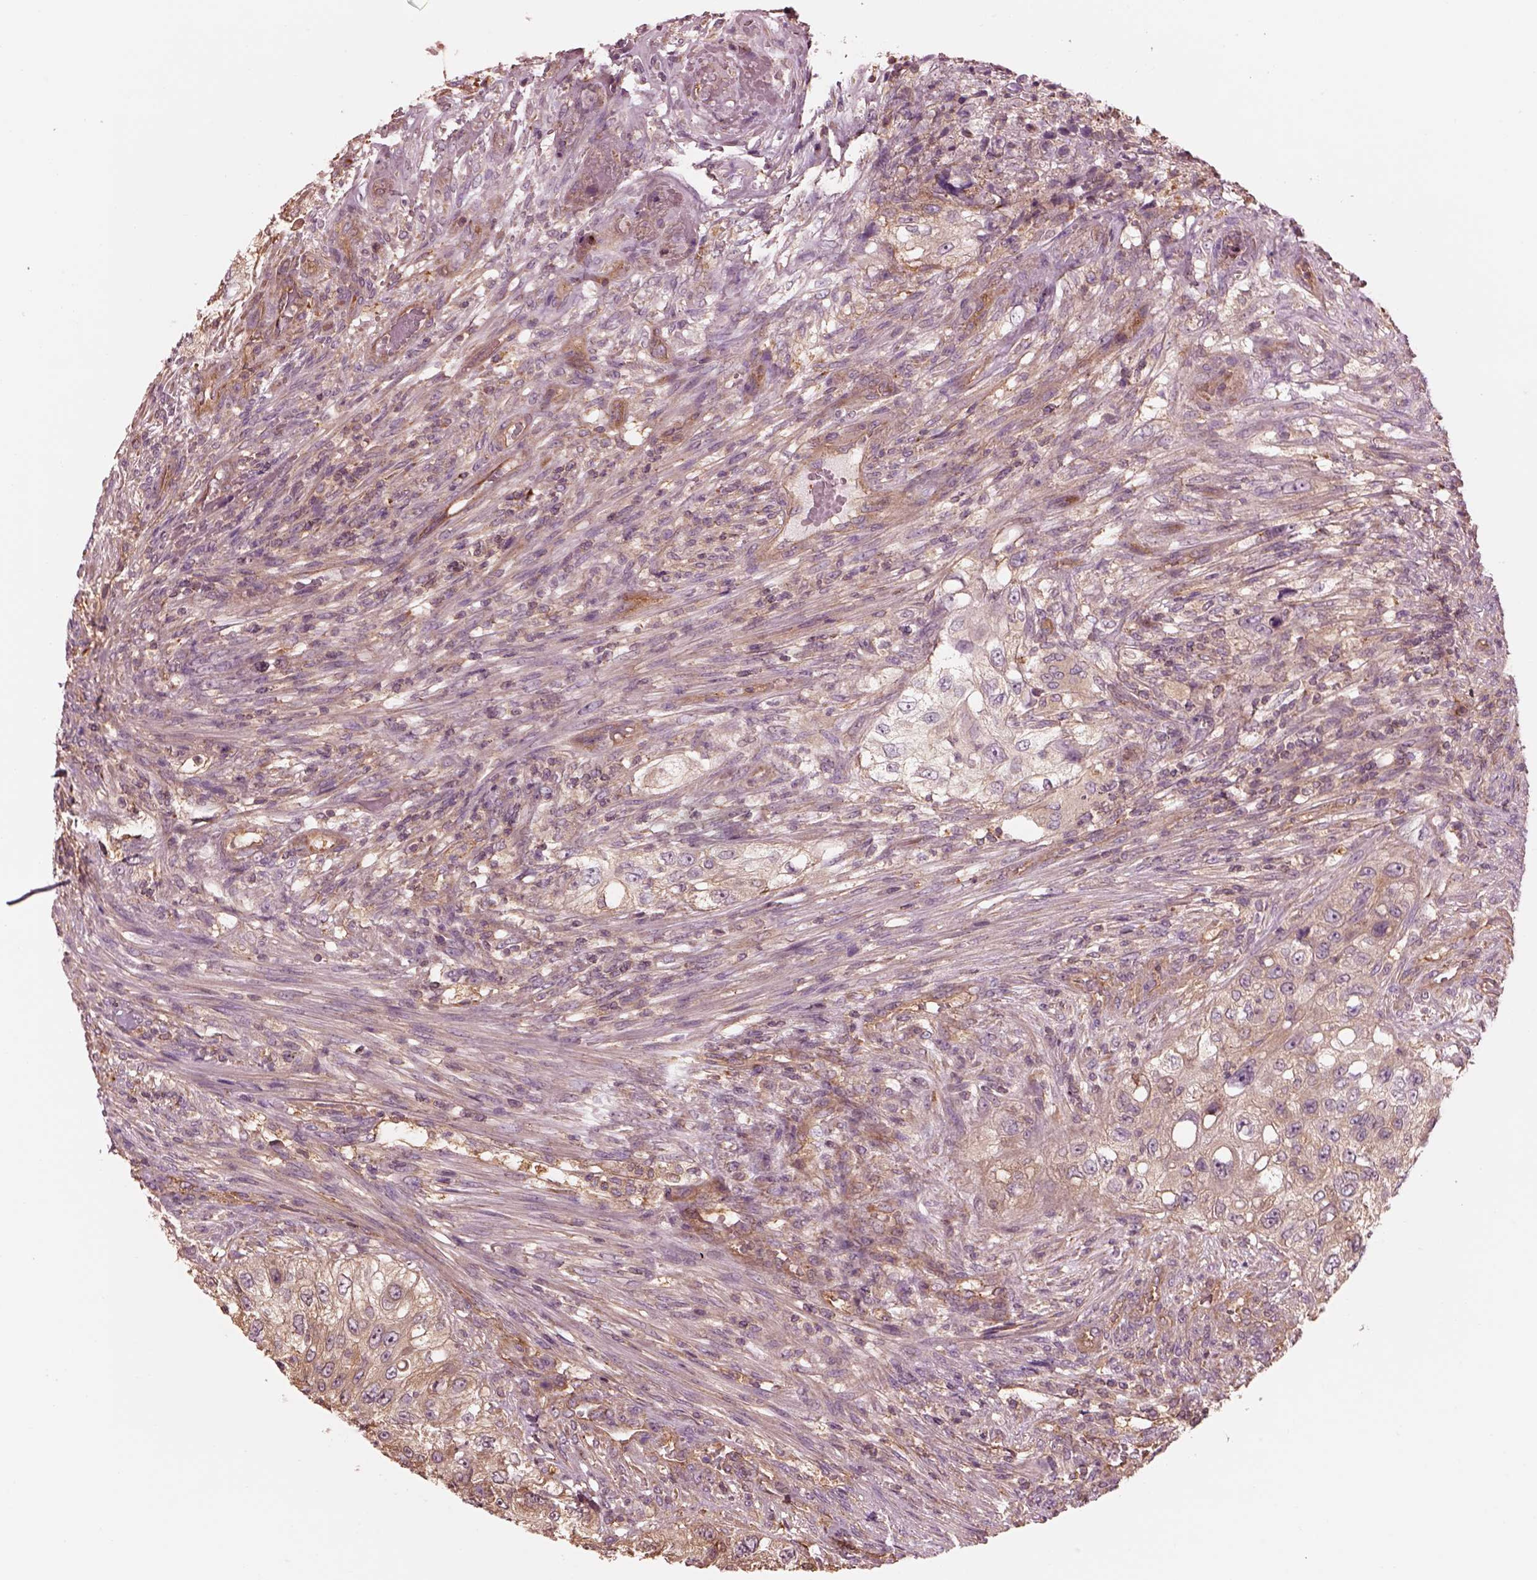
{"staining": {"intensity": "weak", "quantity": ">75%", "location": "cytoplasmic/membranous"}, "tissue": "urothelial cancer", "cell_type": "Tumor cells", "image_type": "cancer", "snomed": [{"axis": "morphology", "description": "Urothelial carcinoma, High grade"}, {"axis": "topography", "description": "Urinary bladder"}], "caption": "A histopathology image showing weak cytoplasmic/membranous positivity in approximately >75% of tumor cells in high-grade urothelial carcinoma, as visualized by brown immunohistochemical staining.", "gene": "STK33", "patient": {"sex": "female", "age": 60}}